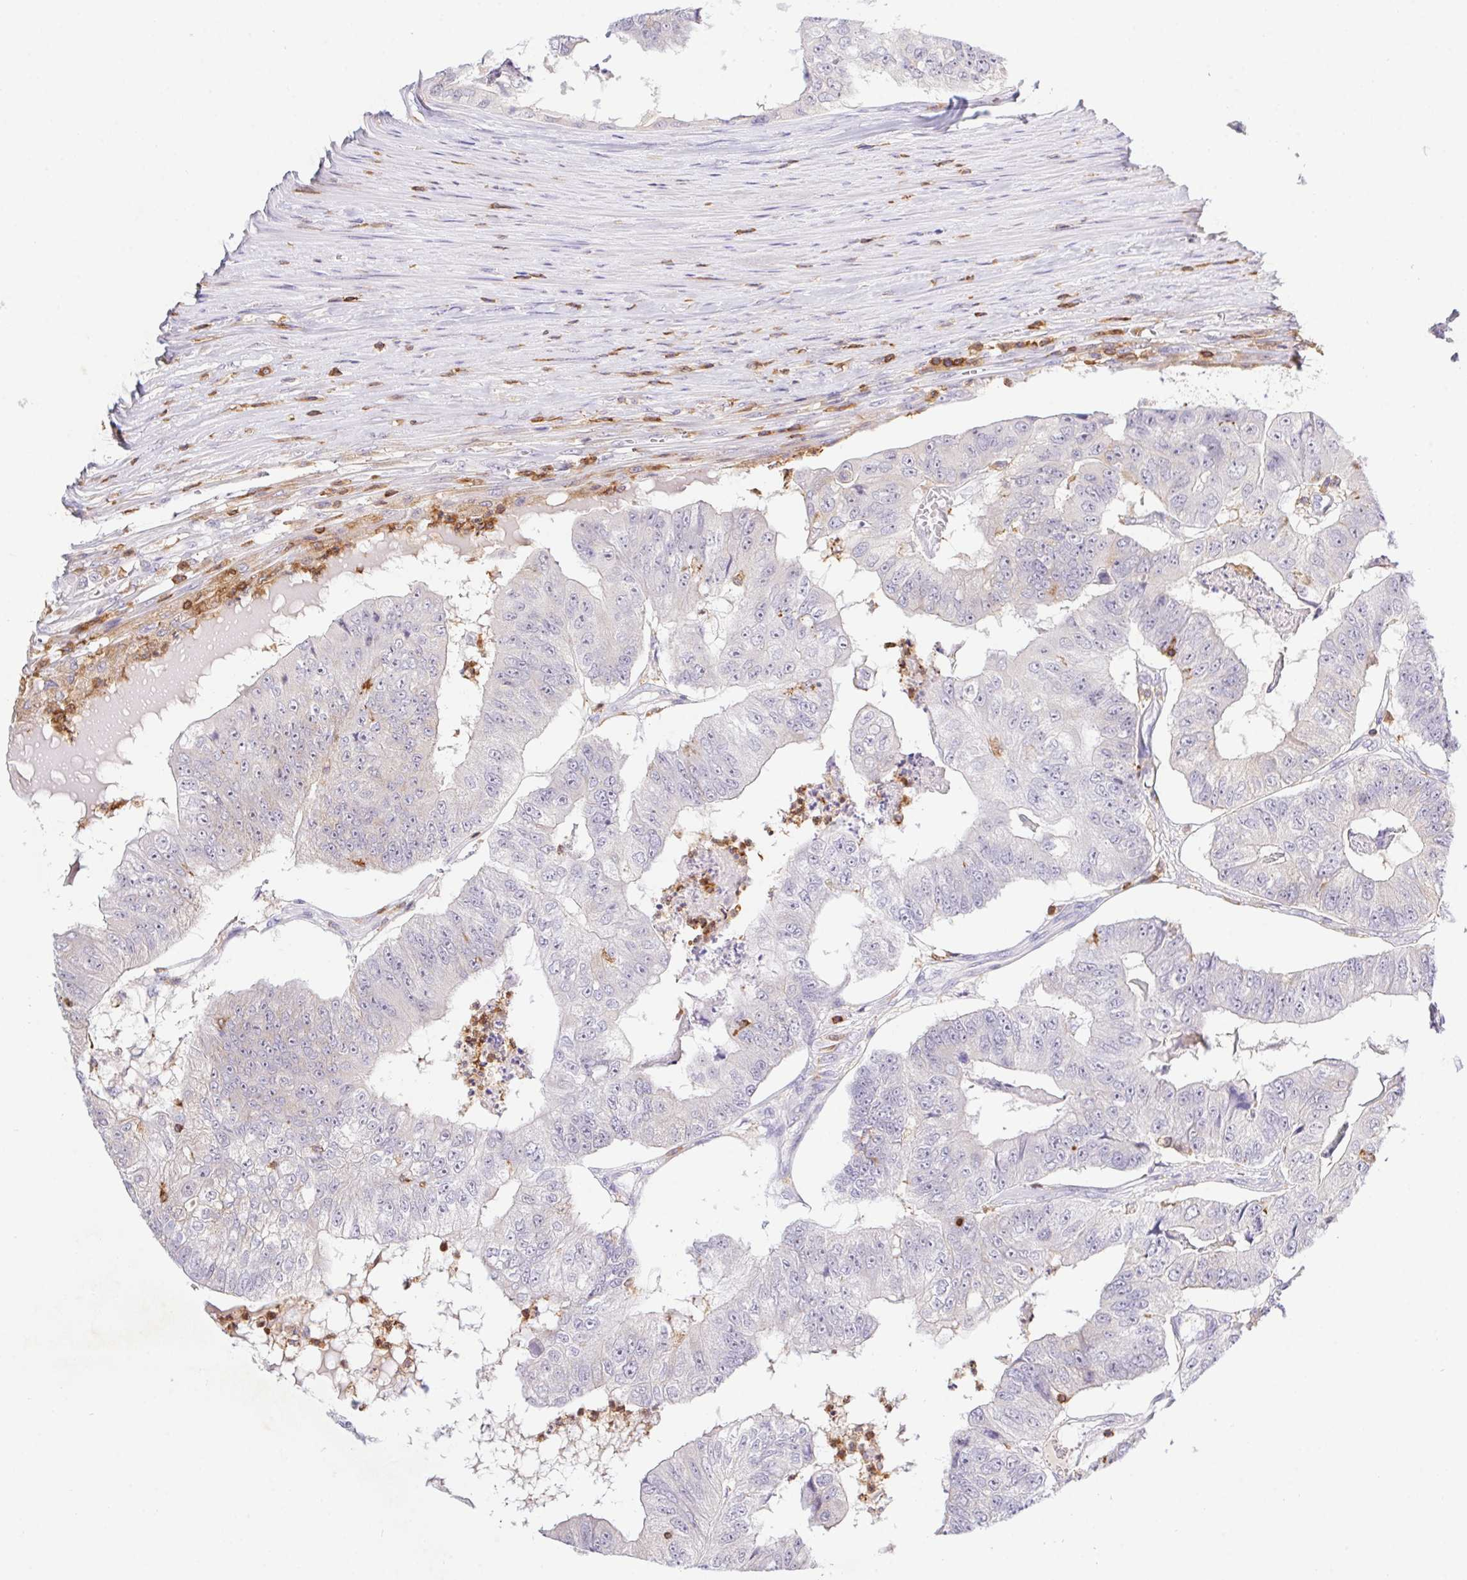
{"staining": {"intensity": "negative", "quantity": "none", "location": "none"}, "tissue": "colorectal cancer", "cell_type": "Tumor cells", "image_type": "cancer", "snomed": [{"axis": "morphology", "description": "Adenocarcinoma, NOS"}, {"axis": "topography", "description": "Colon"}], "caption": "Image shows no protein staining in tumor cells of adenocarcinoma (colorectal) tissue. (DAB (3,3'-diaminobenzidine) immunohistochemistry visualized using brightfield microscopy, high magnification).", "gene": "APBB1IP", "patient": {"sex": "female", "age": 67}}